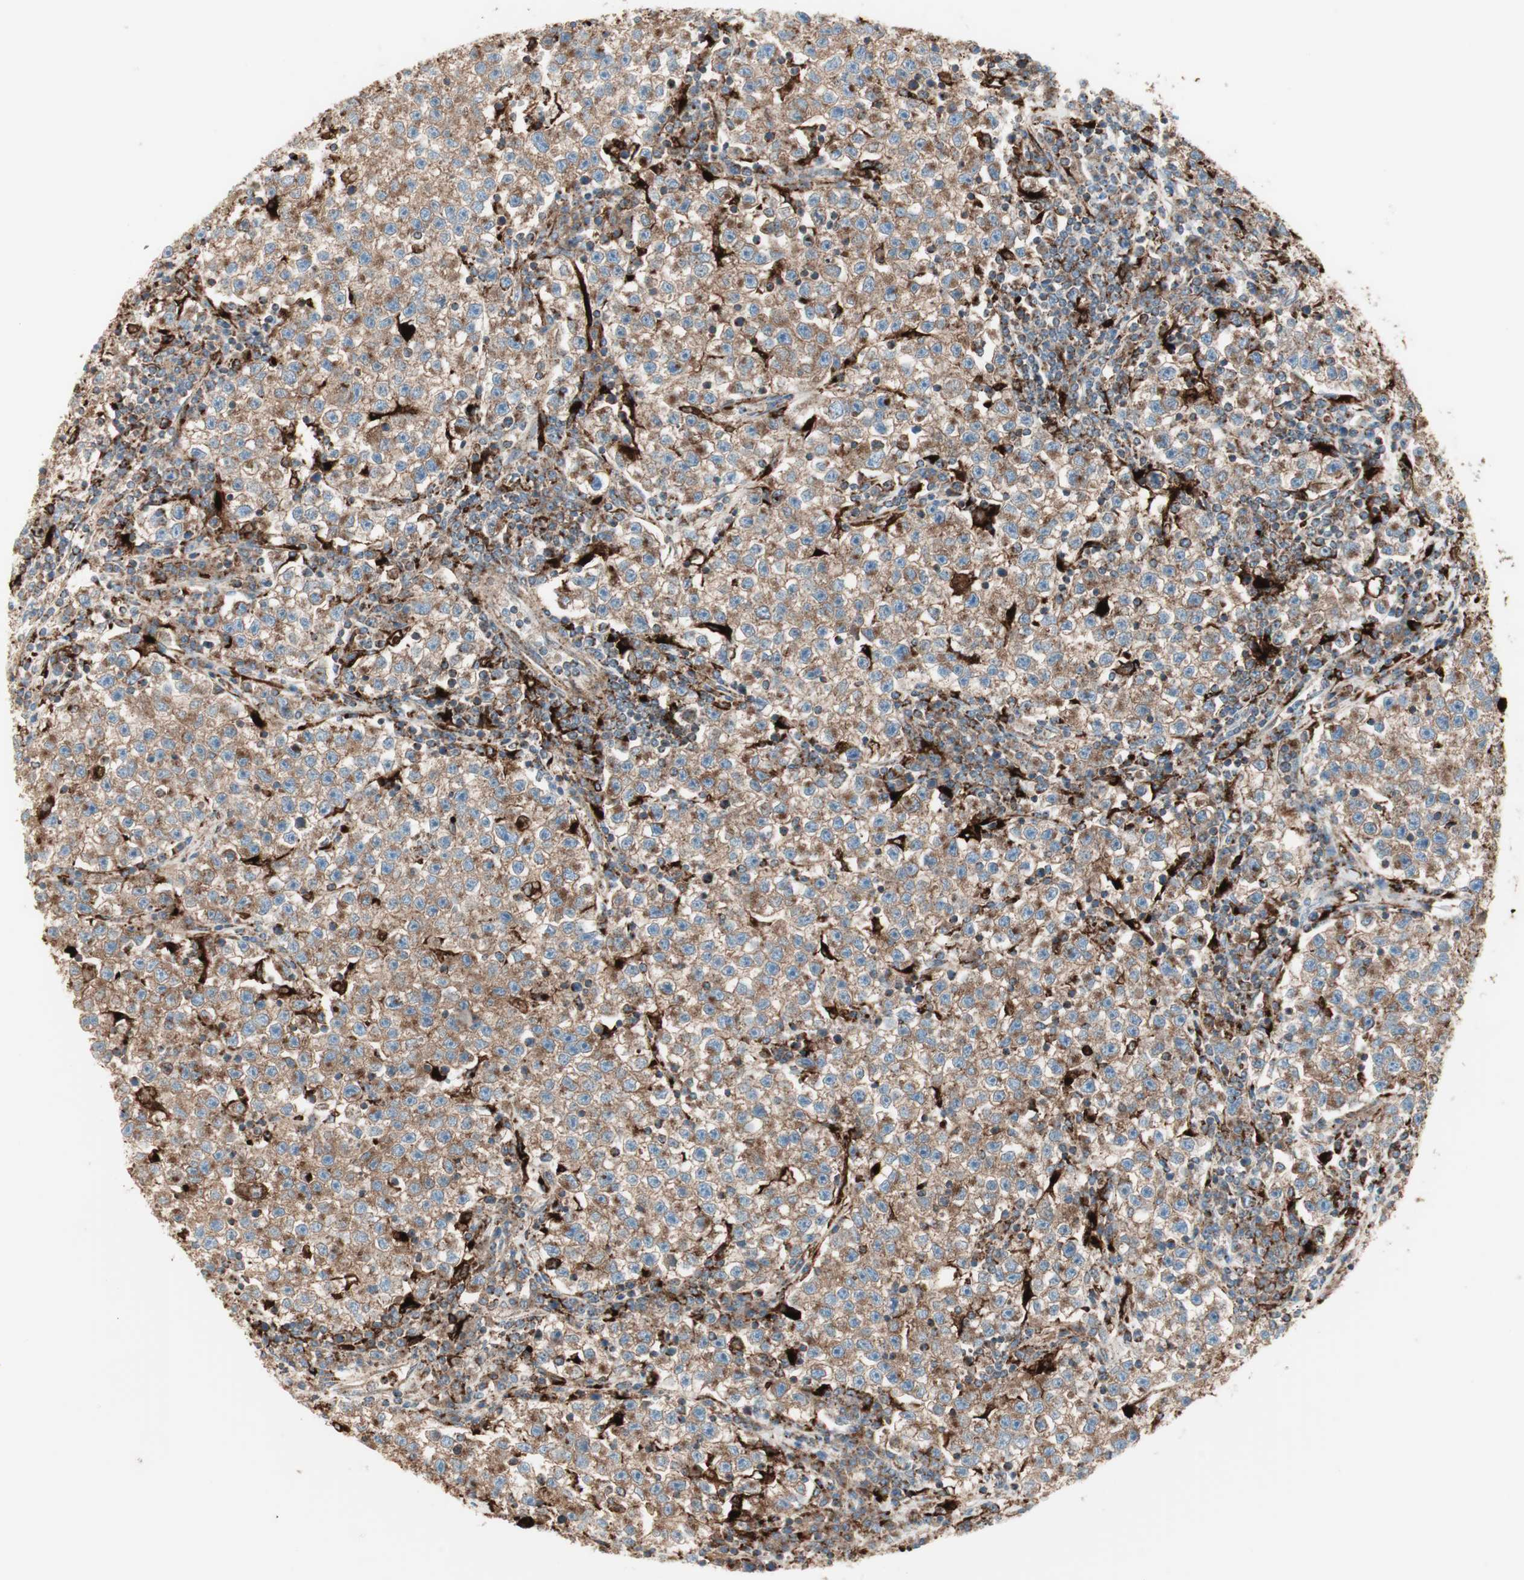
{"staining": {"intensity": "weak", "quantity": ">75%", "location": "cytoplasmic/membranous"}, "tissue": "testis cancer", "cell_type": "Tumor cells", "image_type": "cancer", "snomed": [{"axis": "morphology", "description": "Seminoma, NOS"}, {"axis": "topography", "description": "Testis"}], "caption": "This micrograph exhibits immunohistochemistry staining of testis cancer (seminoma), with low weak cytoplasmic/membranous positivity in about >75% of tumor cells.", "gene": "ATP6V1G1", "patient": {"sex": "male", "age": 22}}